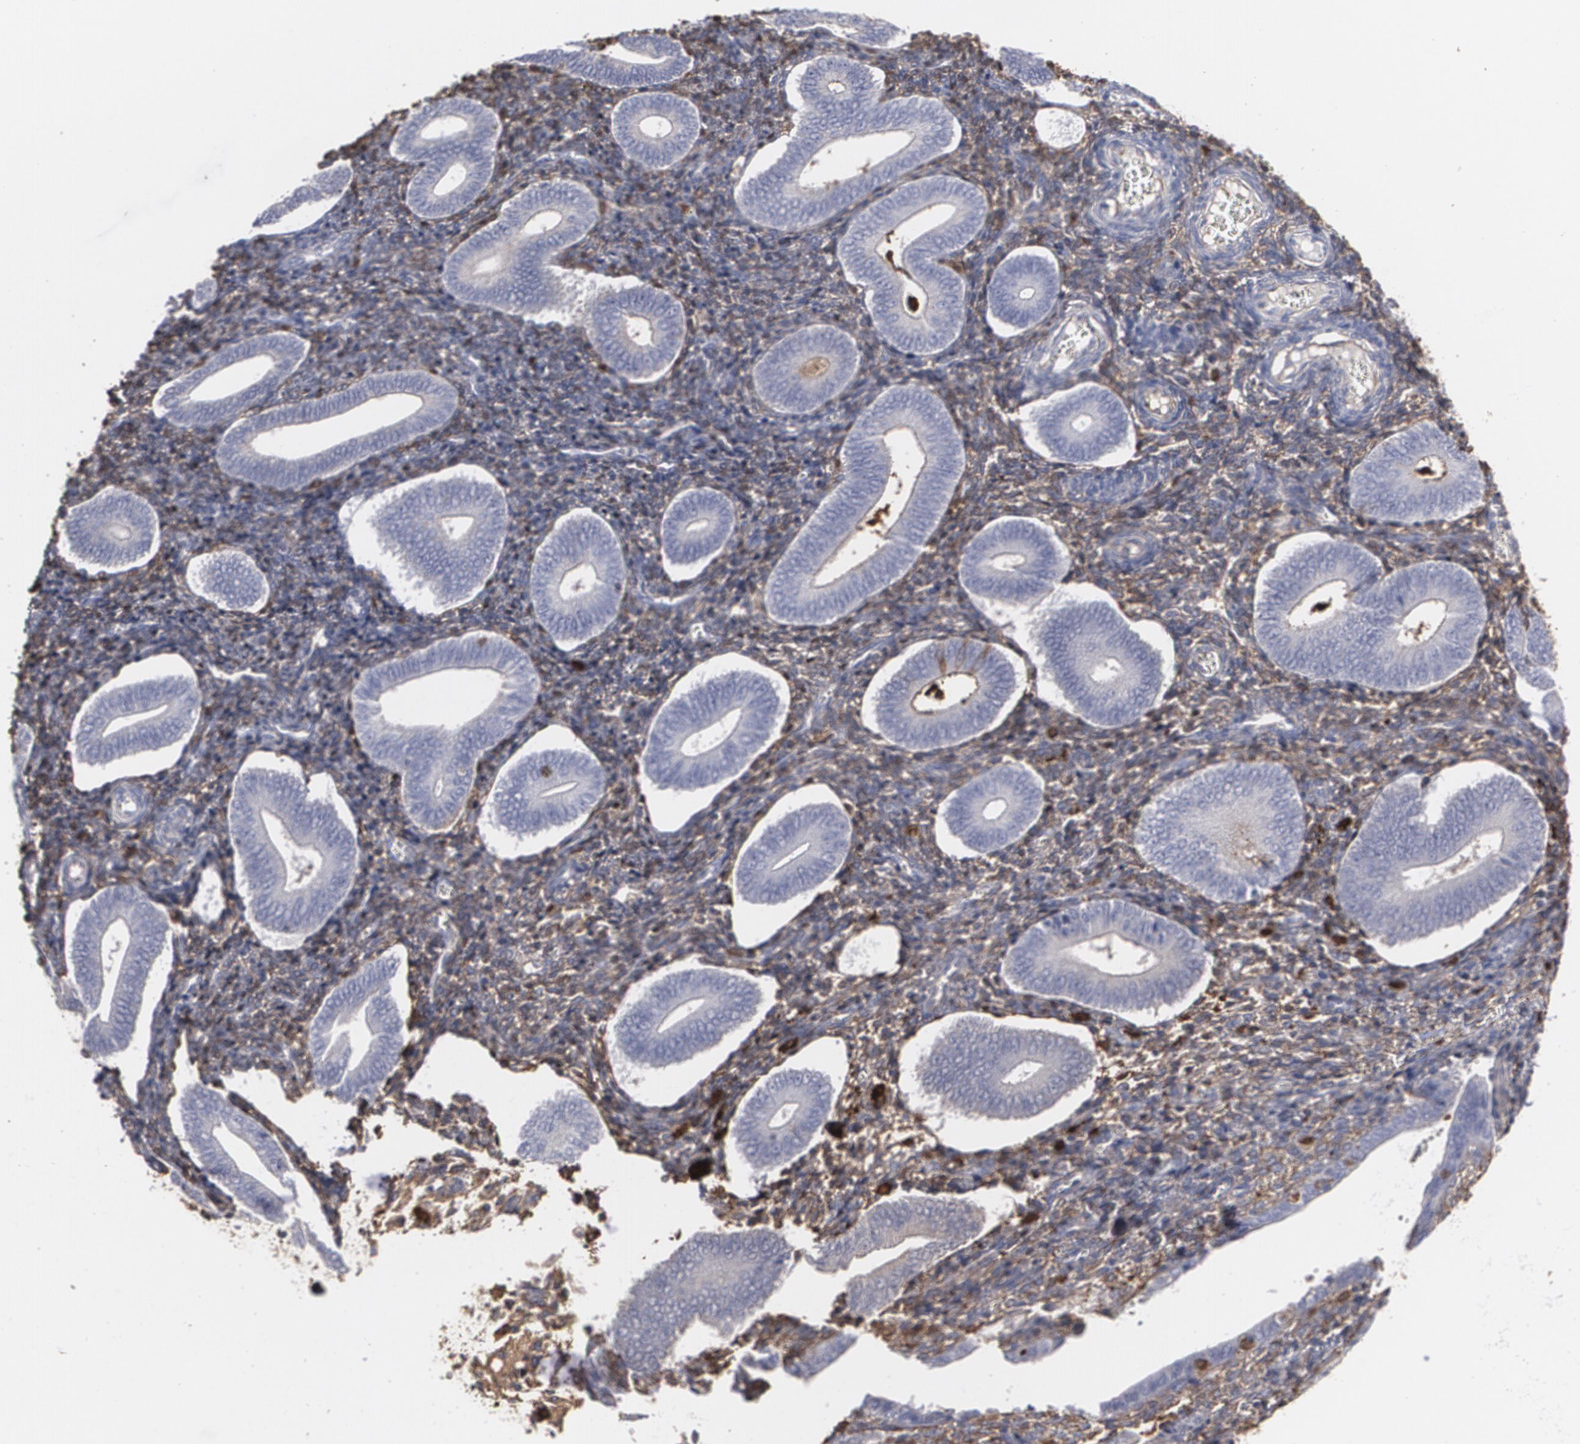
{"staining": {"intensity": "strong", "quantity": ">75%", "location": "cytoplasmic/membranous"}, "tissue": "endometrium", "cell_type": "Cells in endometrial stroma", "image_type": "normal", "snomed": [{"axis": "morphology", "description": "Normal tissue, NOS"}, {"axis": "topography", "description": "Uterus"}, {"axis": "topography", "description": "Endometrium"}], "caption": "IHC of normal human endometrium exhibits high levels of strong cytoplasmic/membranous staining in approximately >75% of cells in endometrial stroma. (IHC, brightfield microscopy, high magnification).", "gene": "ODC1", "patient": {"sex": "female", "age": 33}}